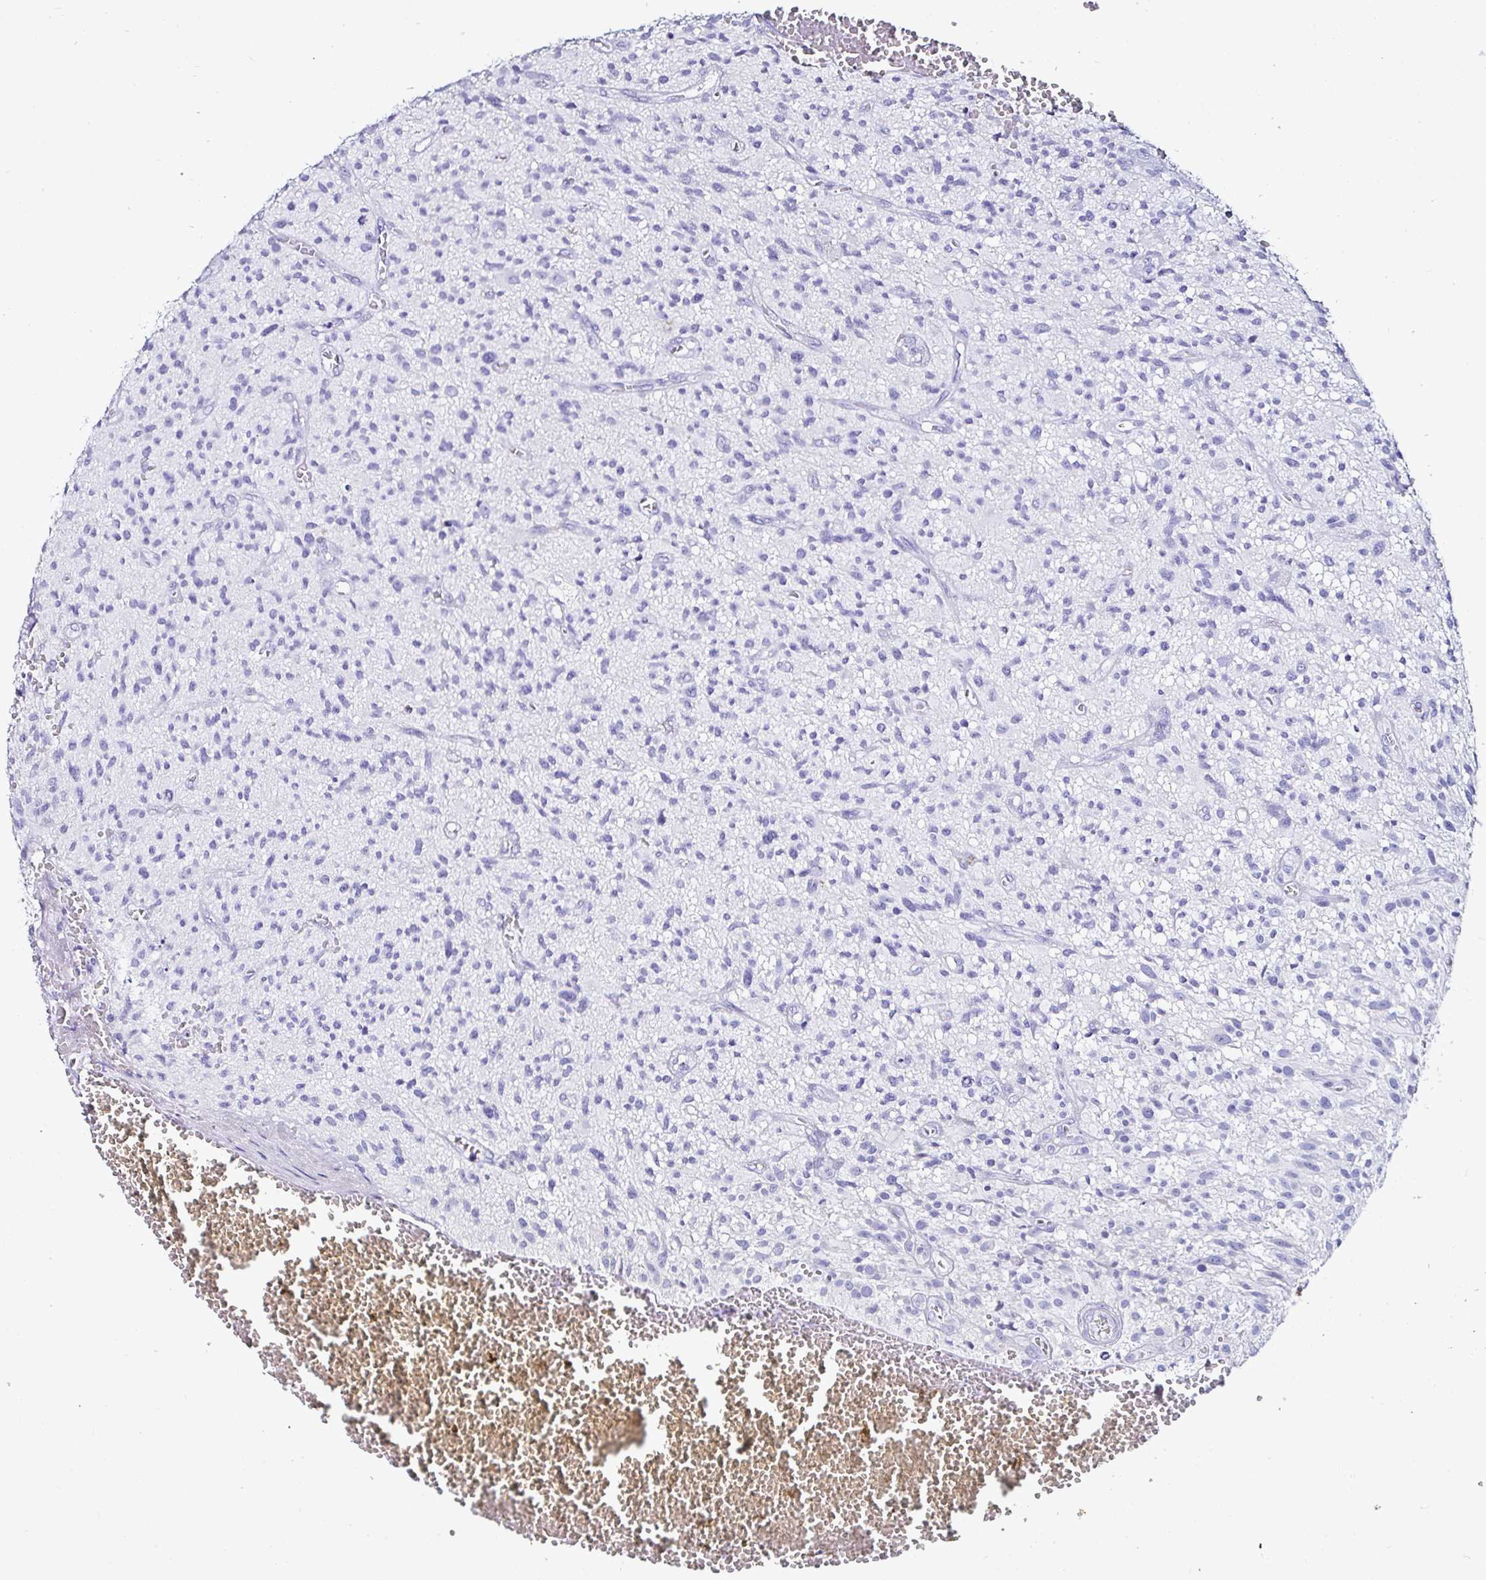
{"staining": {"intensity": "negative", "quantity": "none", "location": "none"}, "tissue": "glioma", "cell_type": "Tumor cells", "image_type": "cancer", "snomed": [{"axis": "morphology", "description": "Glioma, malignant, High grade"}, {"axis": "topography", "description": "Brain"}], "caption": "IHC photomicrograph of neoplastic tissue: glioma stained with DAB shows no significant protein expression in tumor cells.", "gene": "C4orf17", "patient": {"sex": "male", "age": 75}}